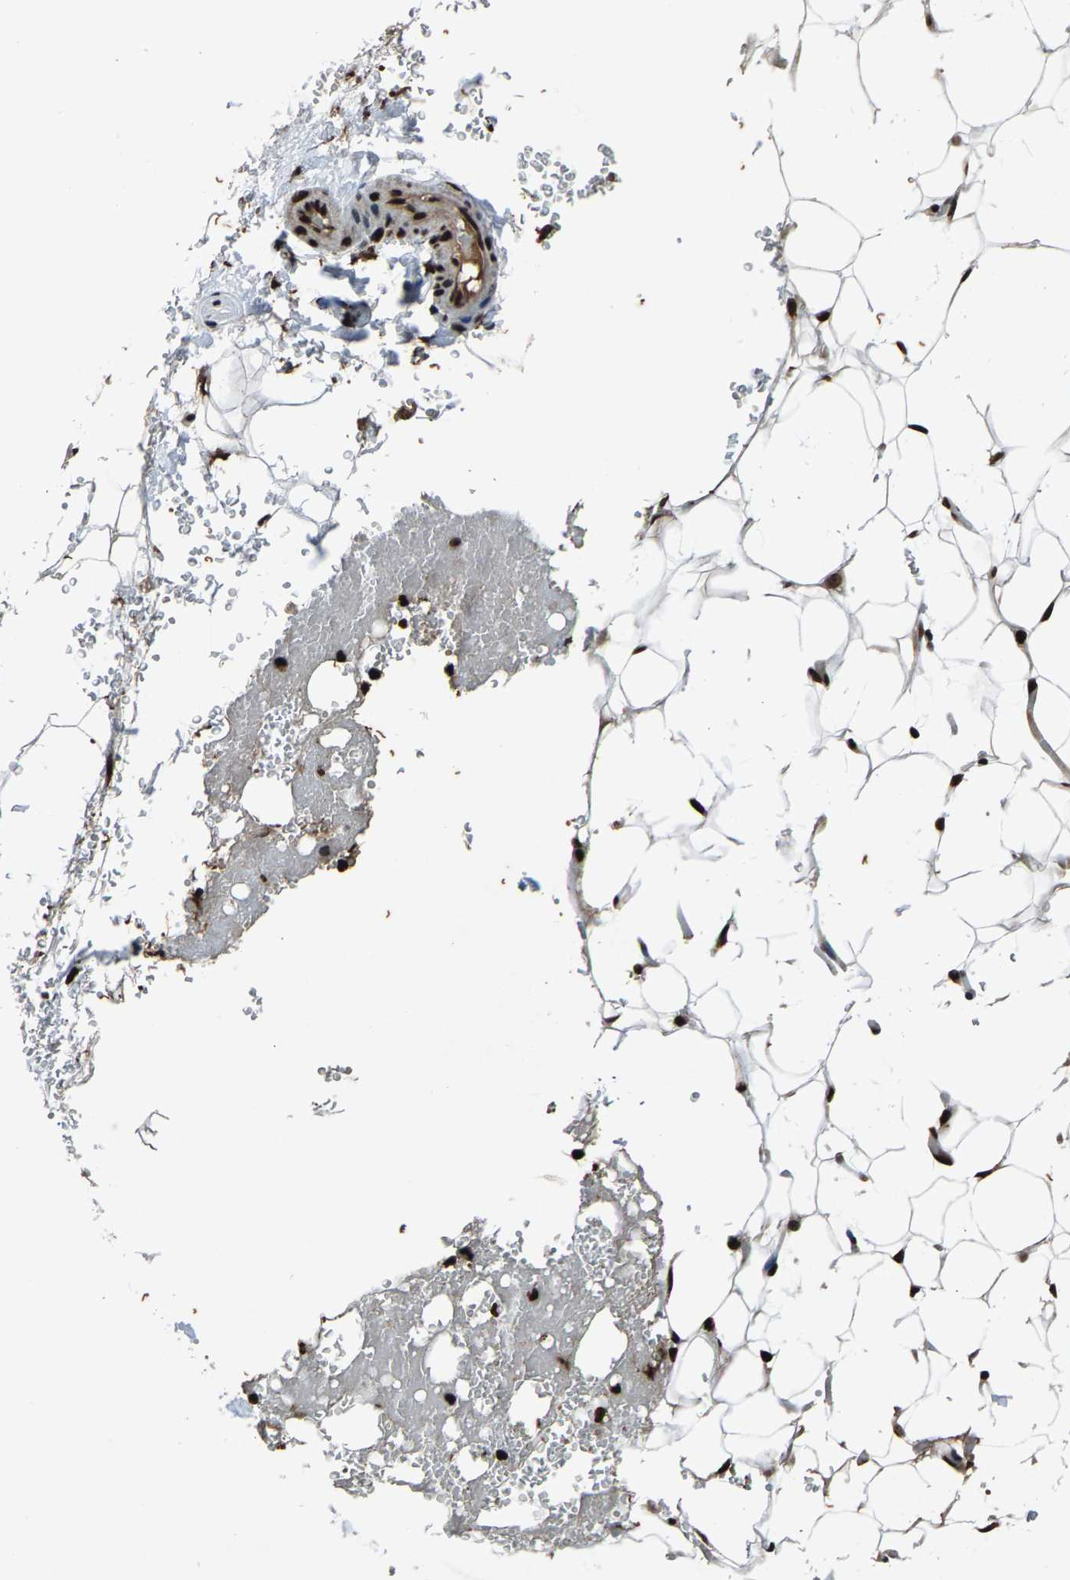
{"staining": {"intensity": "strong", "quantity": ">75%", "location": "nuclear"}, "tissue": "adipose tissue", "cell_type": "Adipocytes", "image_type": "normal", "snomed": [{"axis": "morphology", "description": "Normal tissue, NOS"}, {"axis": "topography", "description": "Peripheral nerve tissue"}], "caption": "Immunohistochemical staining of benign human adipose tissue reveals >75% levels of strong nuclear protein expression in about >75% of adipocytes.", "gene": "H4C1", "patient": {"sex": "male", "age": 70}}